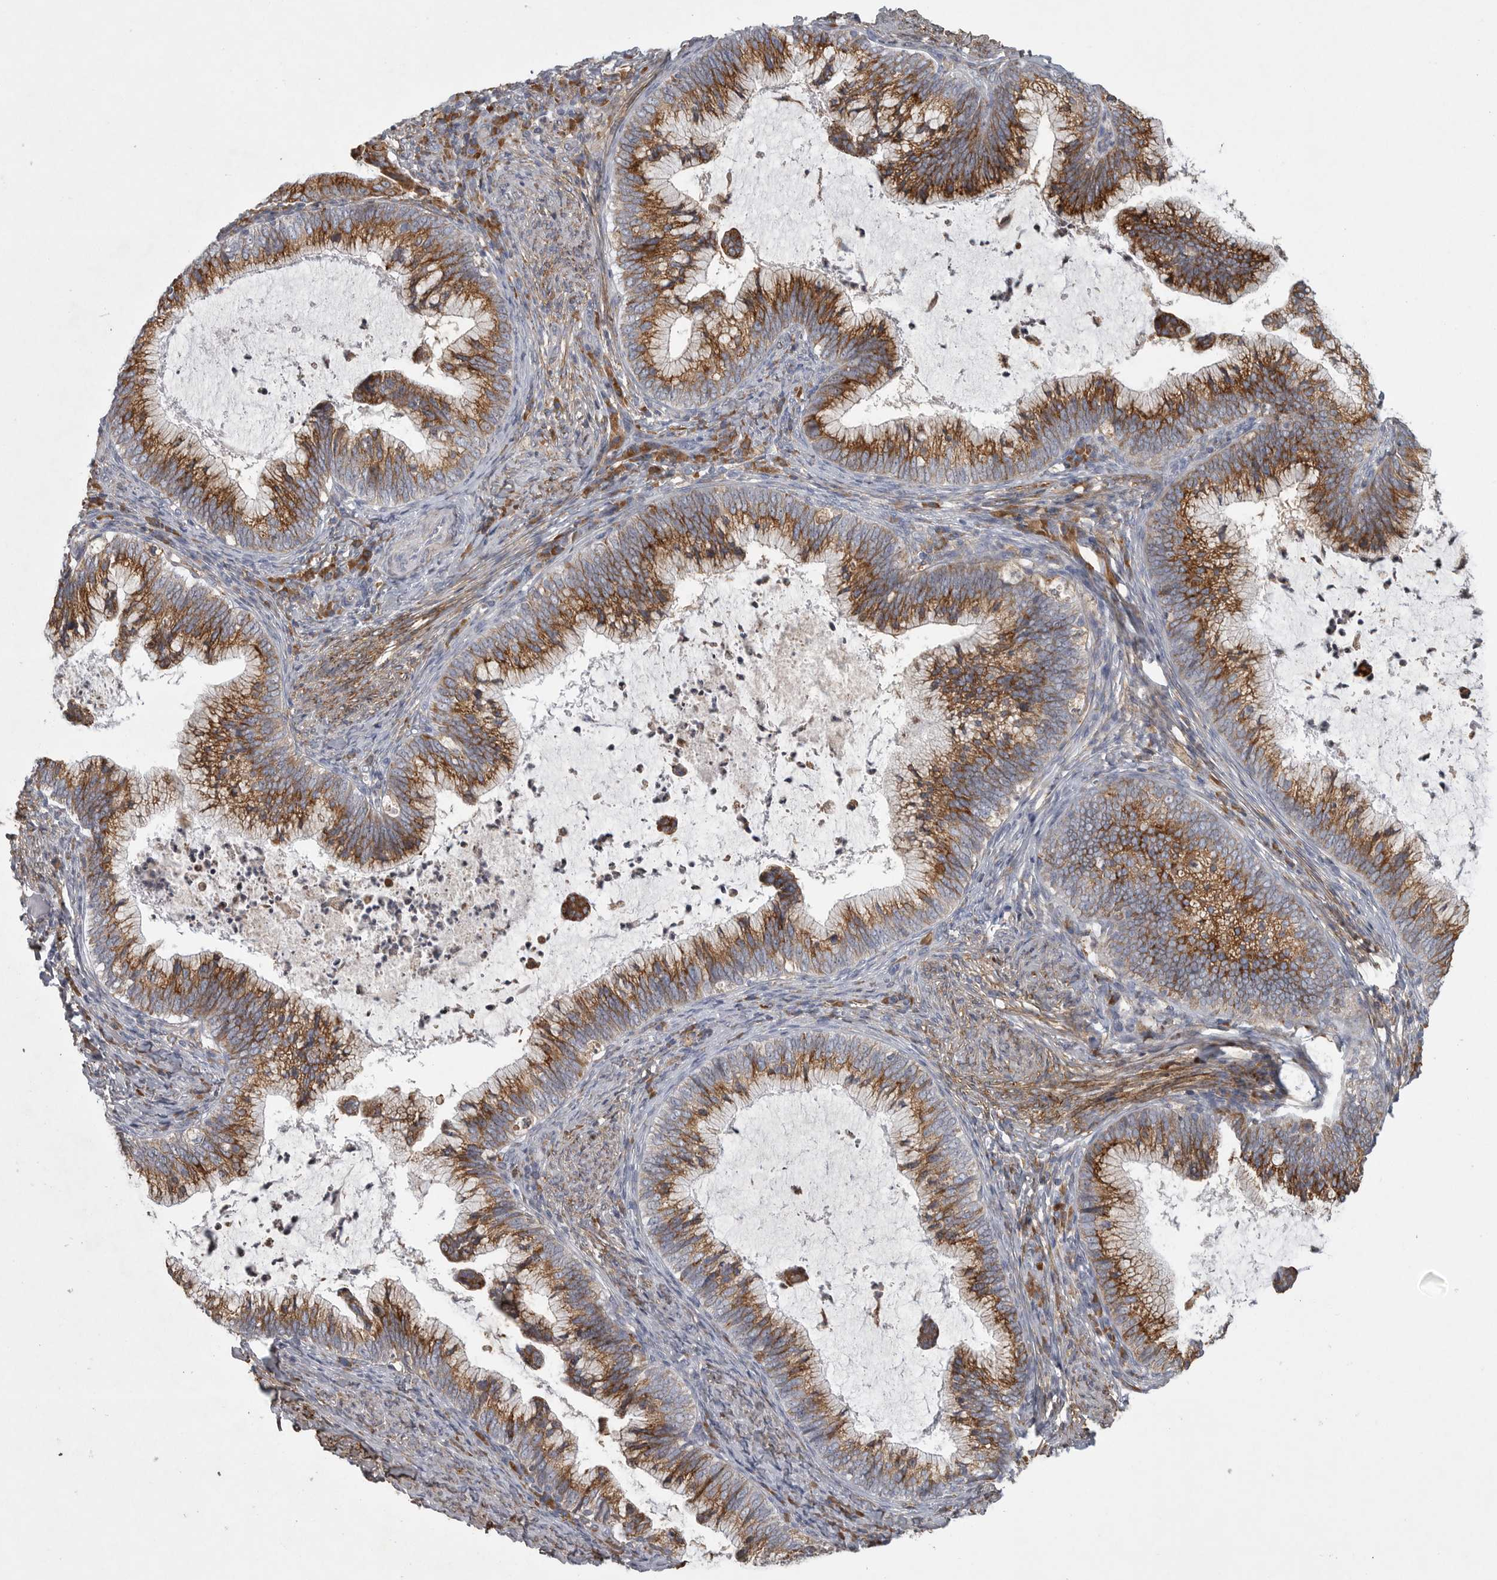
{"staining": {"intensity": "strong", "quantity": ">75%", "location": "cytoplasmic/membranous"}, "tissue": "cervical cancer", "cell_type": "Tumor cells", "image_type": "cancer", "snomed": [{"axis": "morphology", "description": "Adenocarcinoma, NOS"}, {"axis": "topography", "description": "Cervix"}], "caption": "Immunohistochemistry micrograph of human cervical cancer (adenocarcinoma) stained for a protein (brown), which shows high levels of strong cytoplasmic/membranous staining in about >75% of tumor cells.", "gene": "MINPP1", "patient": {"sex": "female", "age": 36}}